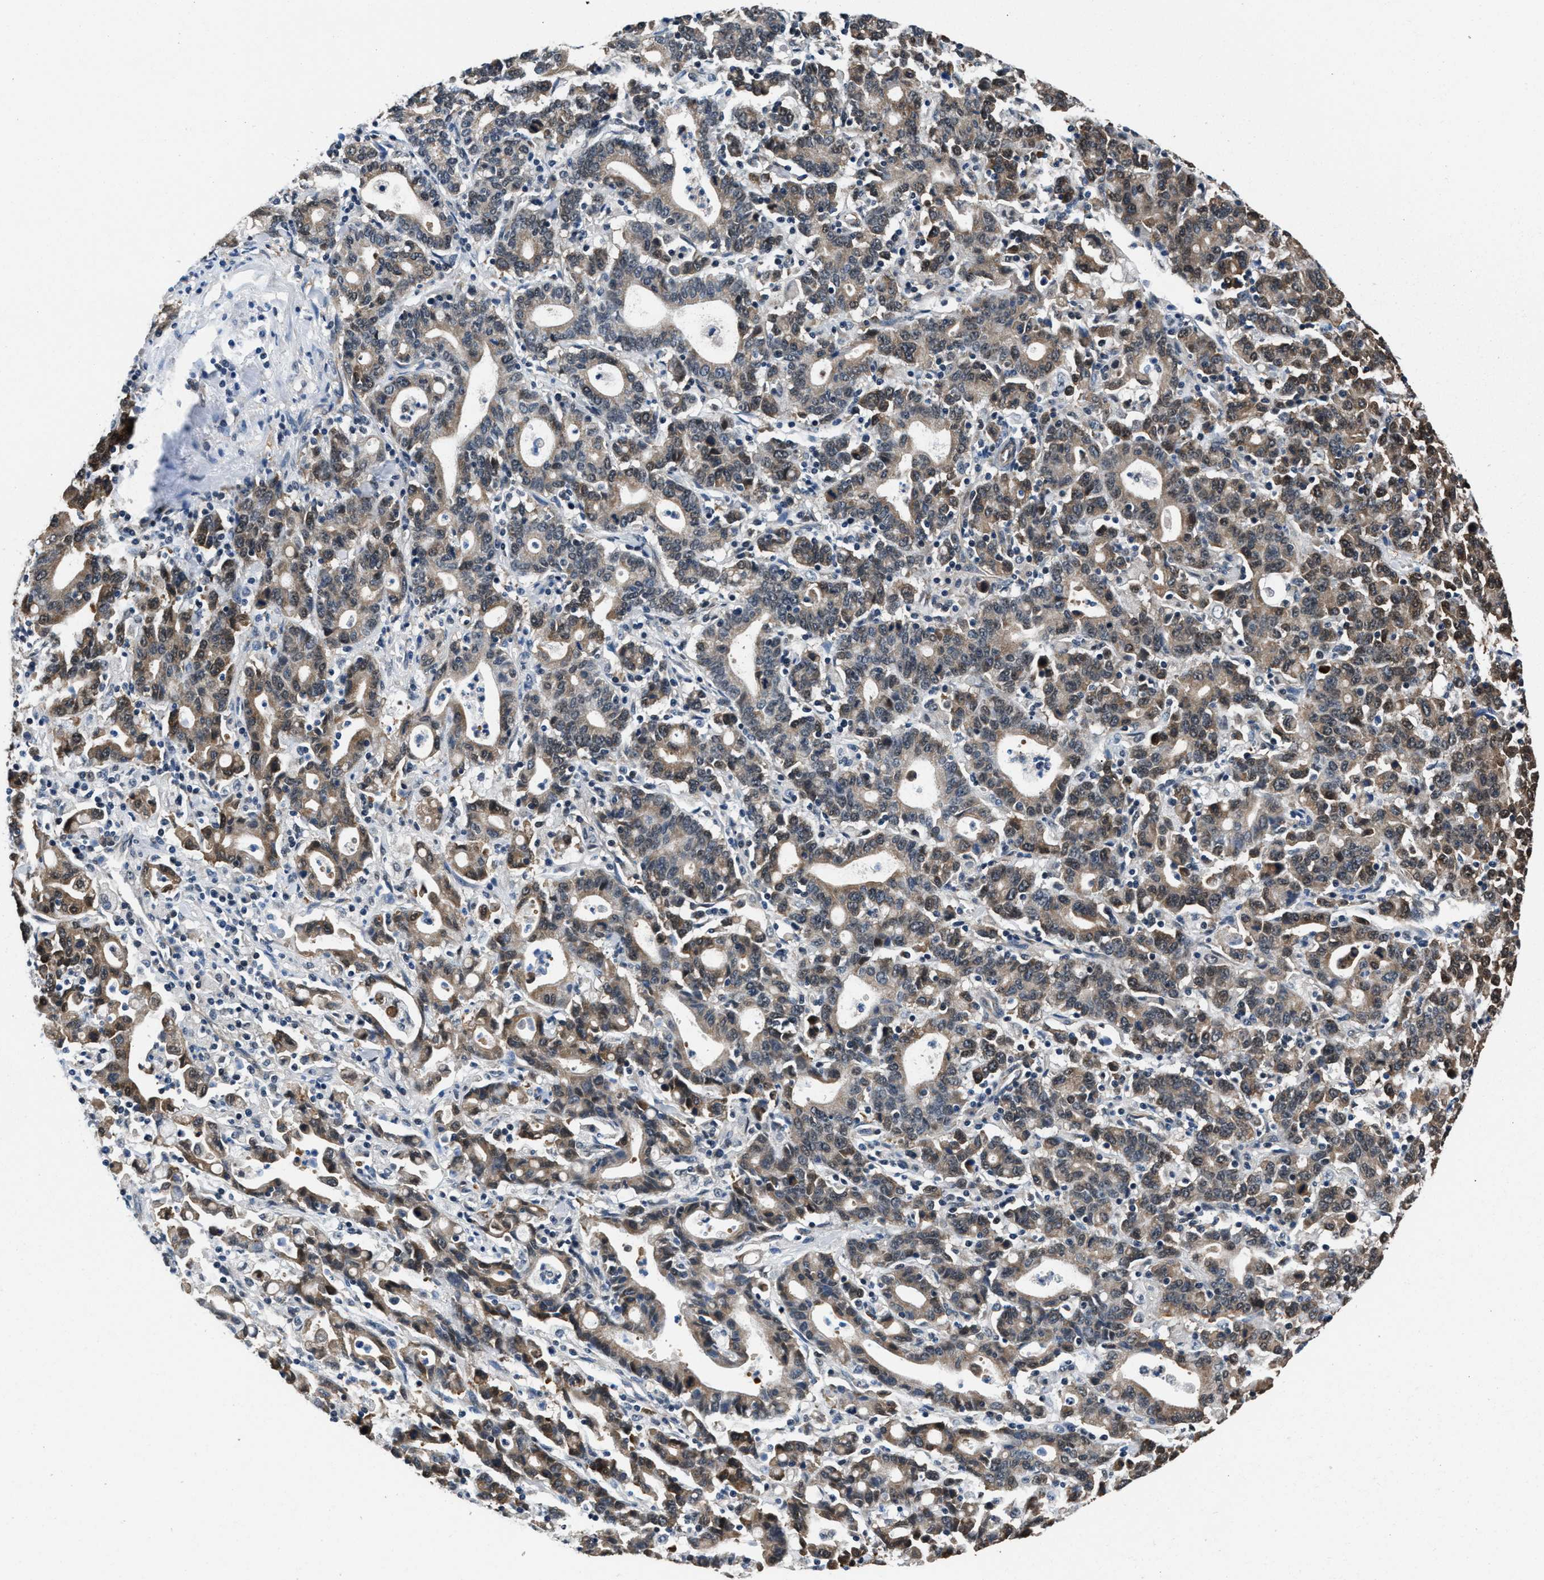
{"staining": {"intensity": "weak", "quantity": ">75%", "location": "cytoplasmic/membranous"}, "tissue": "stomach cancer", "cell_type": "Tumor cells", "image_type": "cancer", "snomed": [{"axis": "morphology", "description": "Adenocarcinoma, NOS"}, {"axis": "topography", "description": "Stomach, upper"}], "caption": "Weak cytoplasmic/membranous protein expression is identified in approximately >75% of tumor cells in stomach cancer. Ihc stains the protein in brown and the nuclei are stained blue.", "gene": "RBM33", "patient": {"sex": "male", "age": 69}}